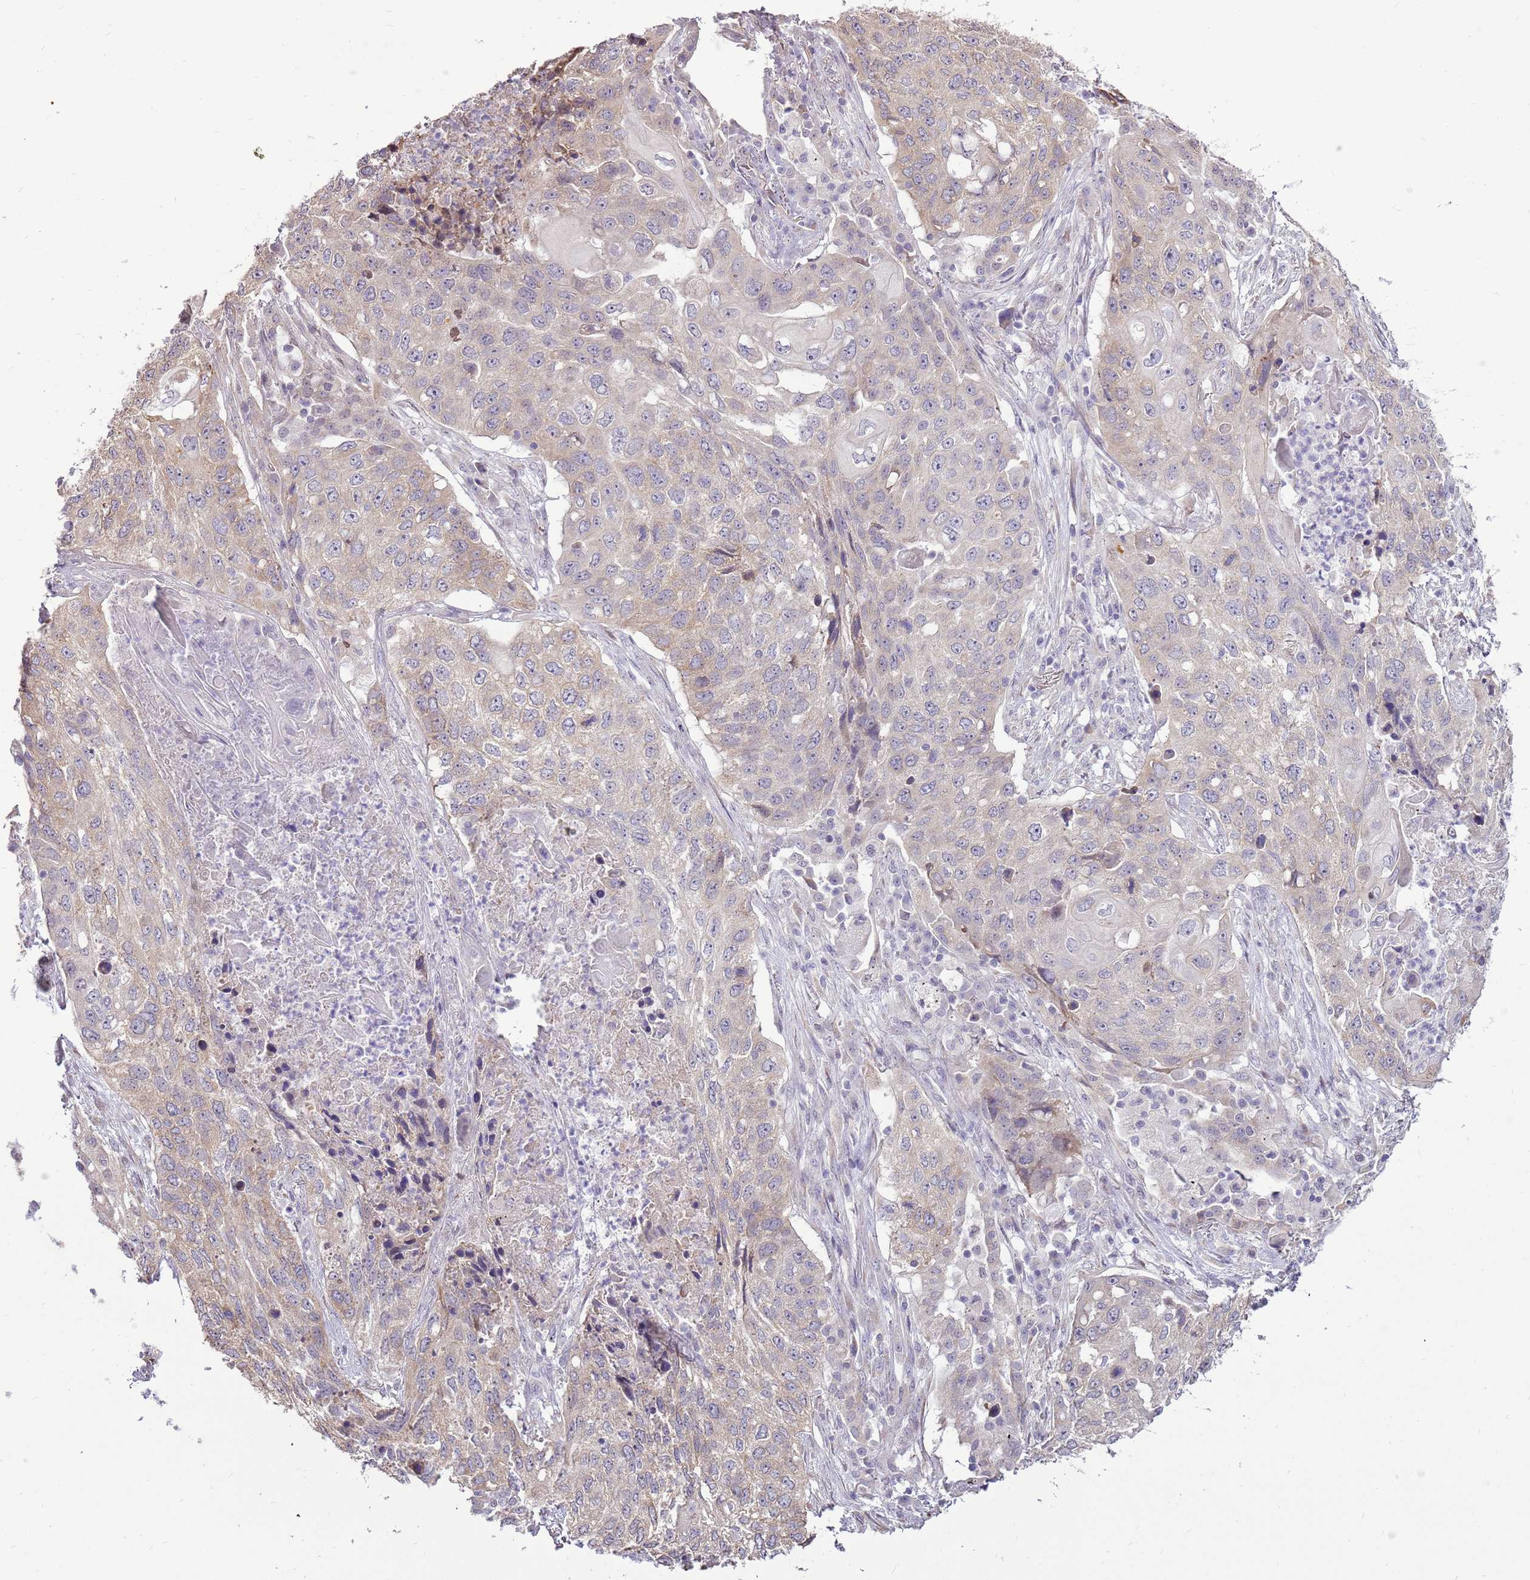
{"staining": {"intensity": "weak", "quantity": "25%-75%", "location": "cytoplasmic/membranous"}, "tissue": "lung cancer", "cell_type": "Tumor cells", "image_type": "cancer", "snomed": [{"axis": "morphology", "description": "Squamous cell carcinoma, NOS"}, {"axis": "topography", "description": "Lung"}], "caption": "Immunohistochemistry staining of lung cancer (squamous cell carcinoma), which shows low levels of weak cytoplasmic/membranous staining in approximately 25%-75% of tumor cells indicating weak cytoplasmic/membranous protein staining. The staining was performed using DAB (3,3'-diaminobenzidine) (brown) for protein detection and nuclei were counterstained in hematoxylin (blue).", "gene": "UGGT2", "patient": {"sex": "female", "age": 63}}